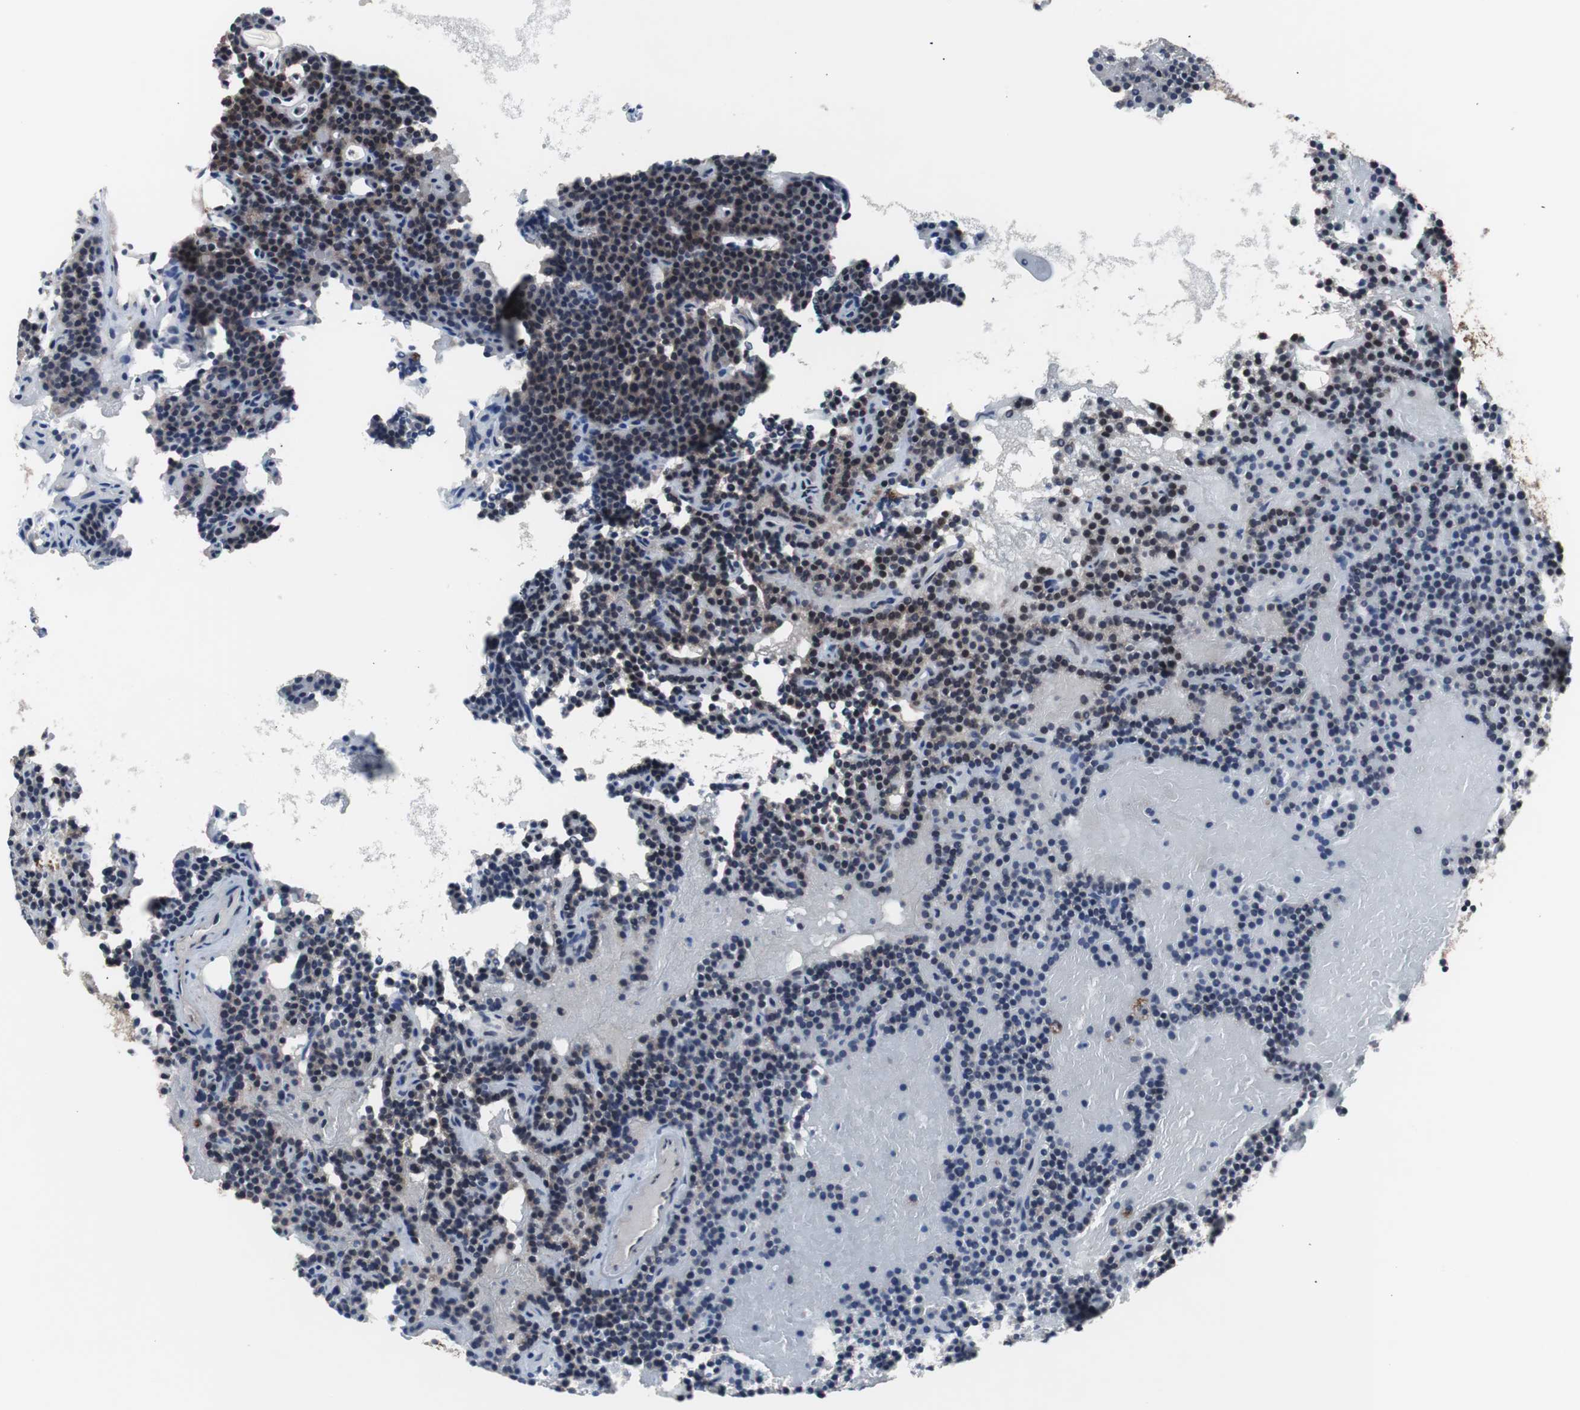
{"staining": {"intensity": "moderate", "quantity": "25%-75%", "location": "nuclear"}, "tissue": "parathyroid gland", "cell_type": "Glandular cells", "image_type": "normal", "snomed": [{"axis": "morphology", "description": "Normal tissue, NOS"}, {"axis": "topography", "description": "Parathyroid gland"}], "caption": "Moderate nuclear expression is appreciated in about 25%-75% of glandular cells in benign parathyroid gland. The protein of interest is stained brown, and the nuclei are stained in blue (DAB IHC with brightfield microscopy, high magnification).", "gene": "GTF2F2", "patient": {"sex": "male", "age": 66}}